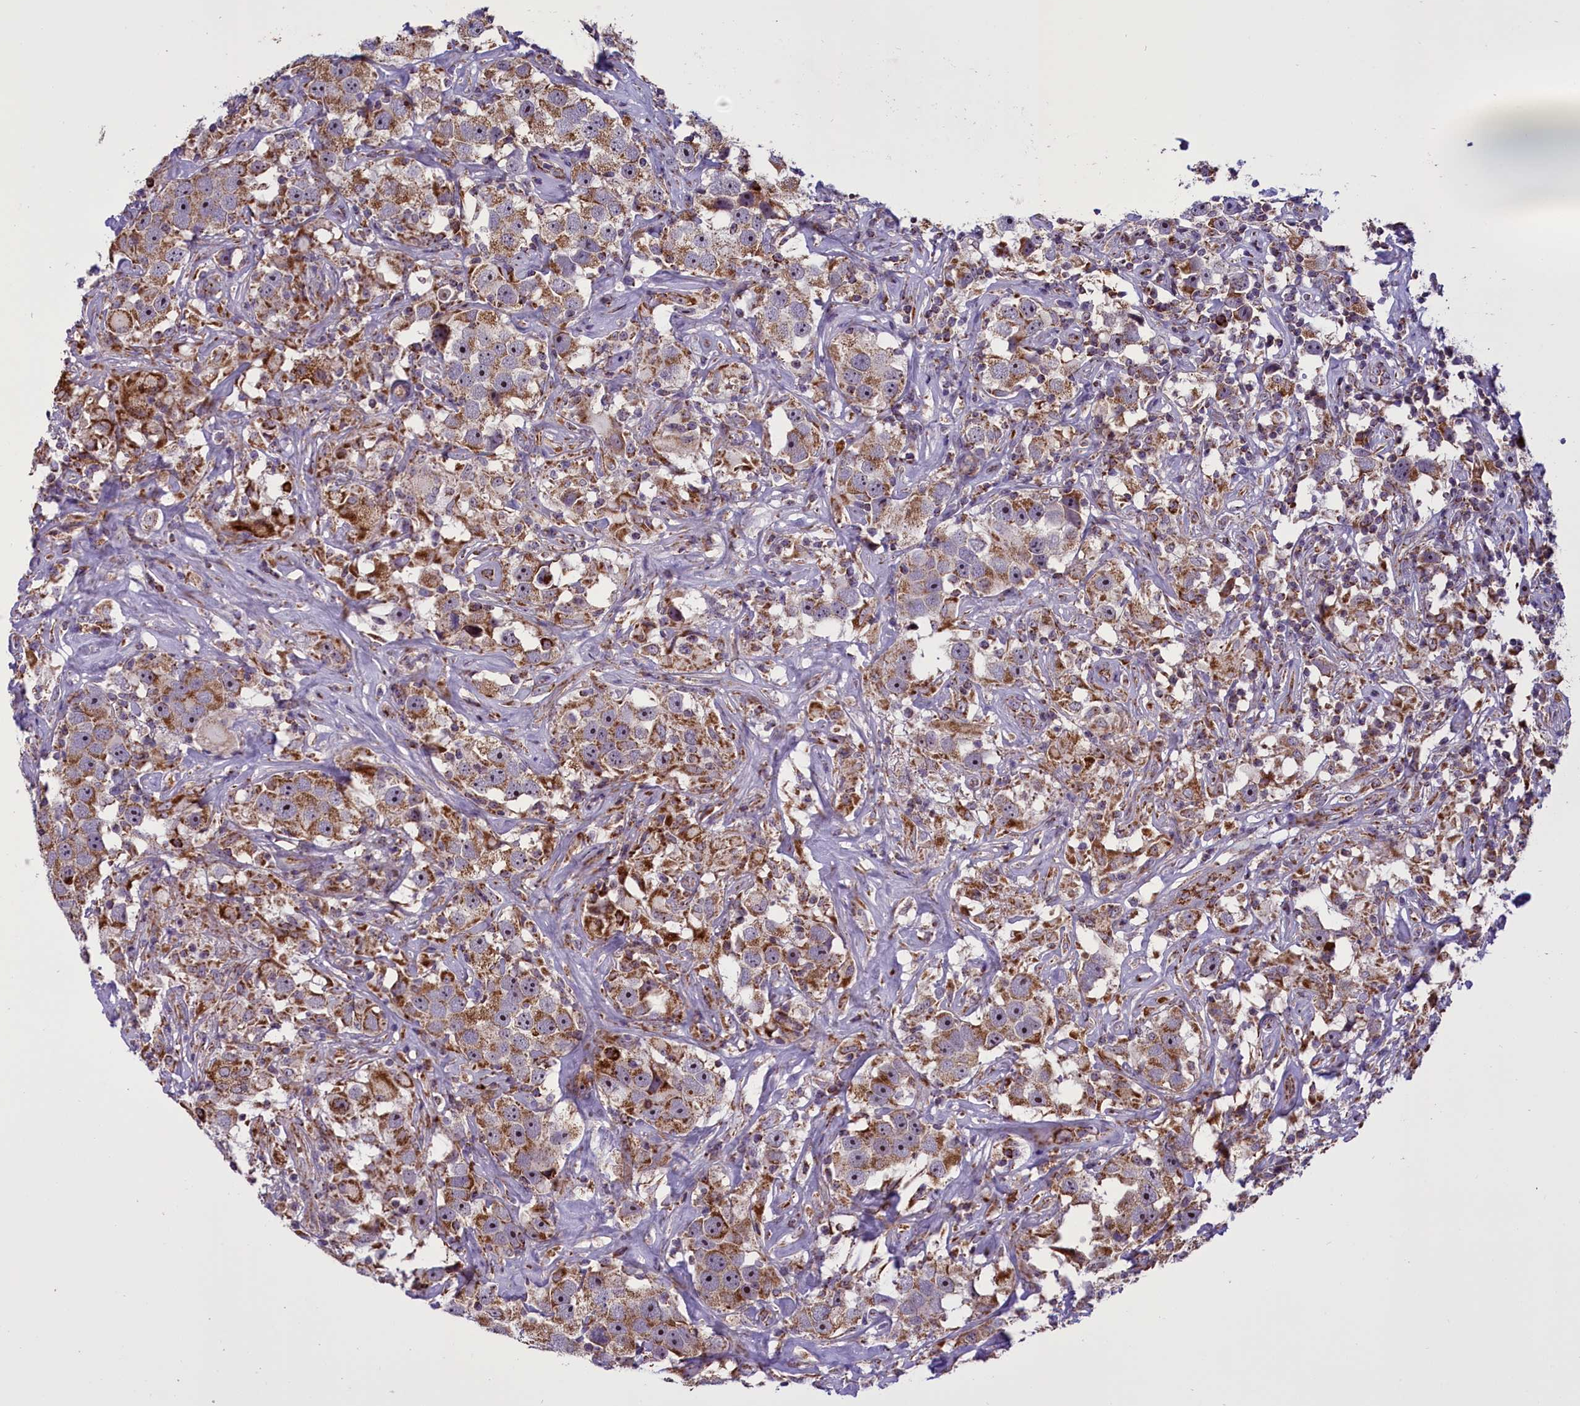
{"staining": {"intensity": "moderate", "quantity": ">75%", "location": "cytoplasmic/membranous"}, "tissue": "testis cancer", "cell_type": "Tumor cells", "image_type": "cancer", "snomed": [{"axis": "morphology", "description": "Seminoma, NOS"}, {"axis": "topography", "description": "Testis"}], "caption": "A micrograph of human seminoma (testis) stained for a protein displays moderate cytoplasmic/membranous brown staining in tumor cells.", "gene": "NDUFS5", "patient": {"sex": "male", "age": 49}}